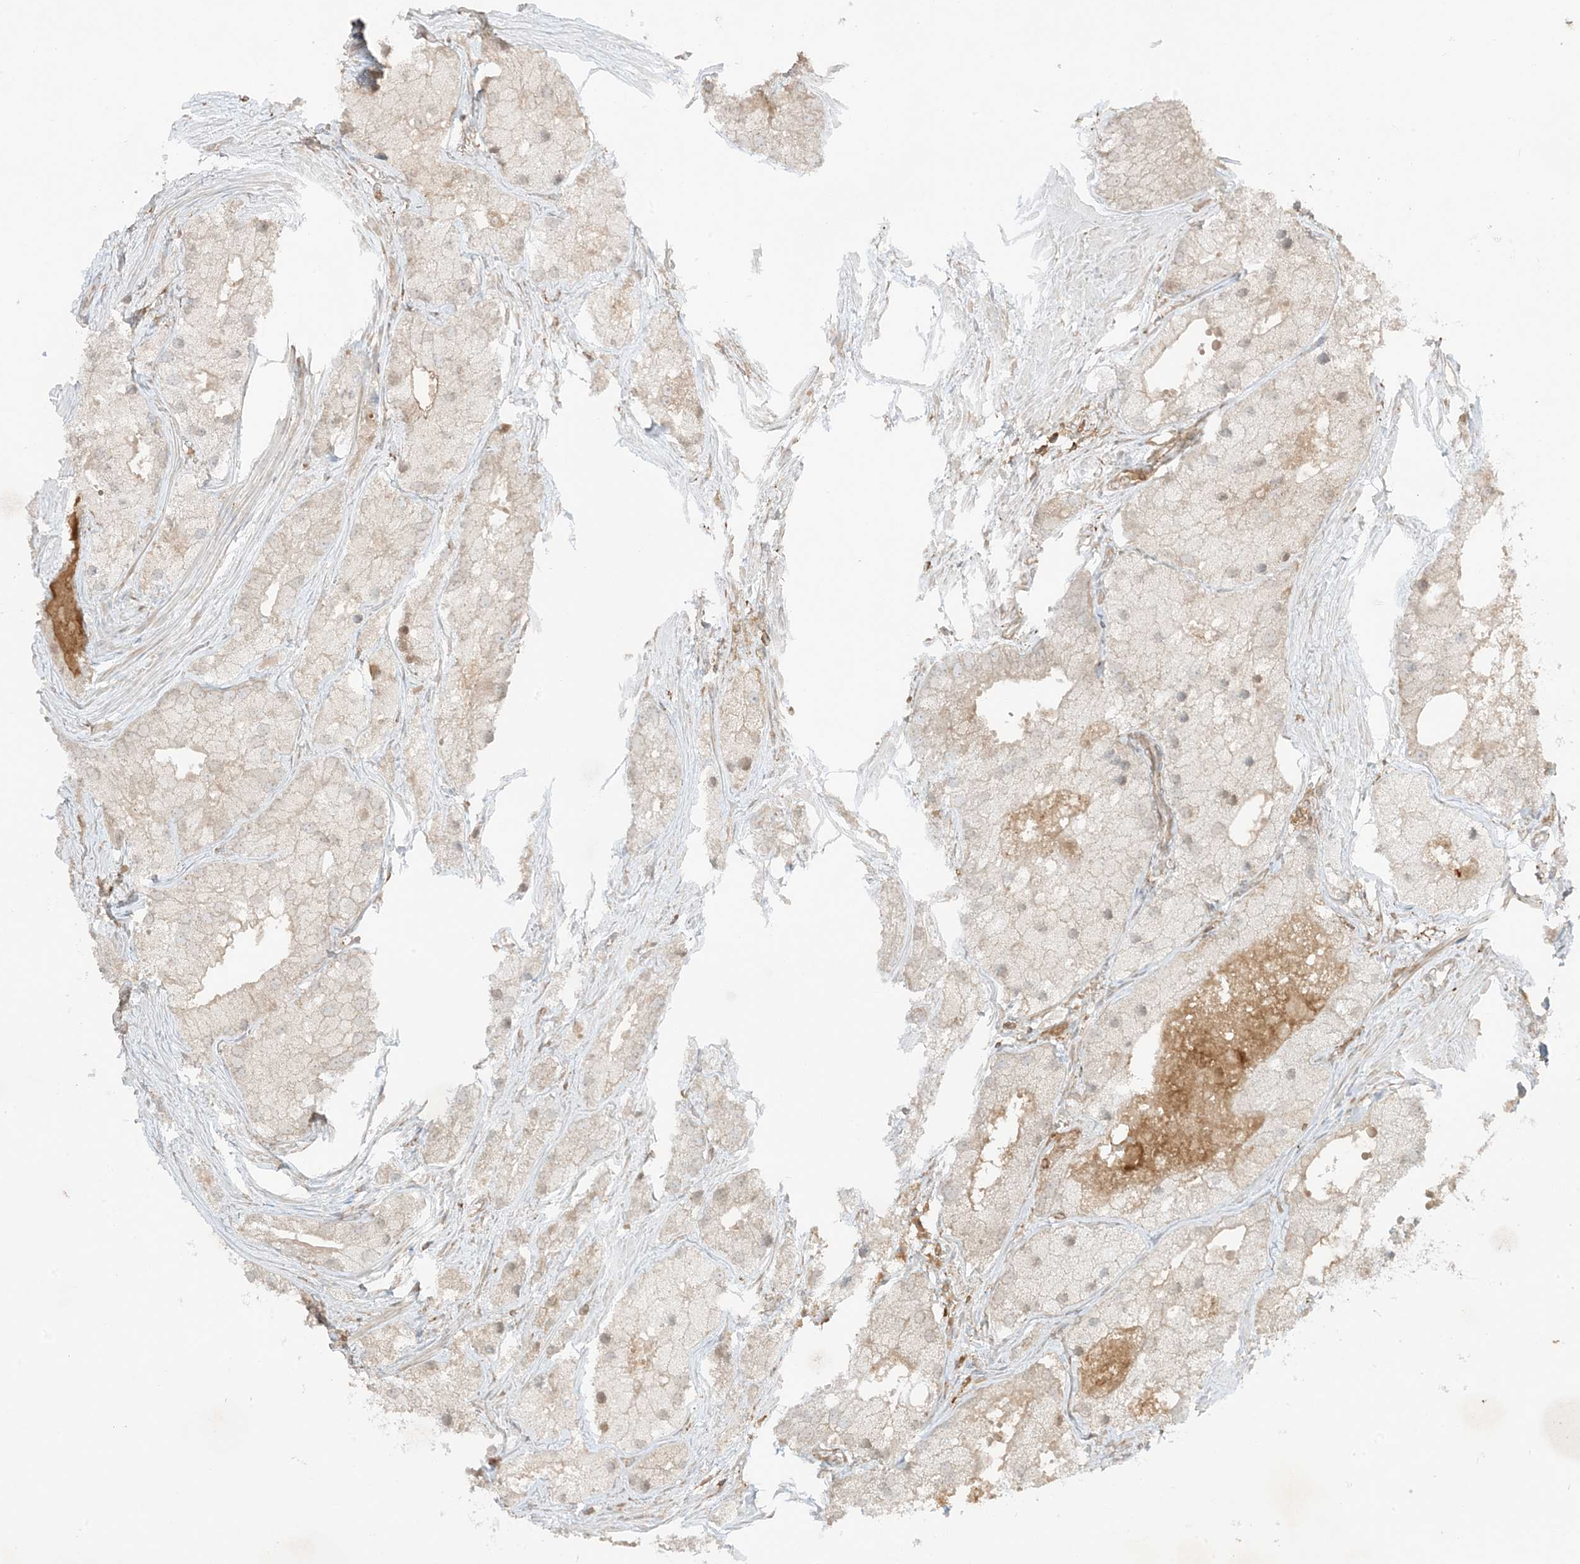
{"staining": {"intensity": "negative", "quantity": "none", "location": "none"}, "tissue": "prostate cancer", "cell_type": "Tumor cells", "image_type": "cancer", "snomed": [{"axis": "morphology", "description": "Adenocarcinoma, Low grade"}, {"axis": "topography", "description": "Prostate"}], "caption": "Immunohistochemical staining of human prostate cancer (adenocarcinoma (low-grade)) displays no significant expression in tumor cells.", "gene": "SLC25A12", "patient": {"sex": "male", "age": 69}}